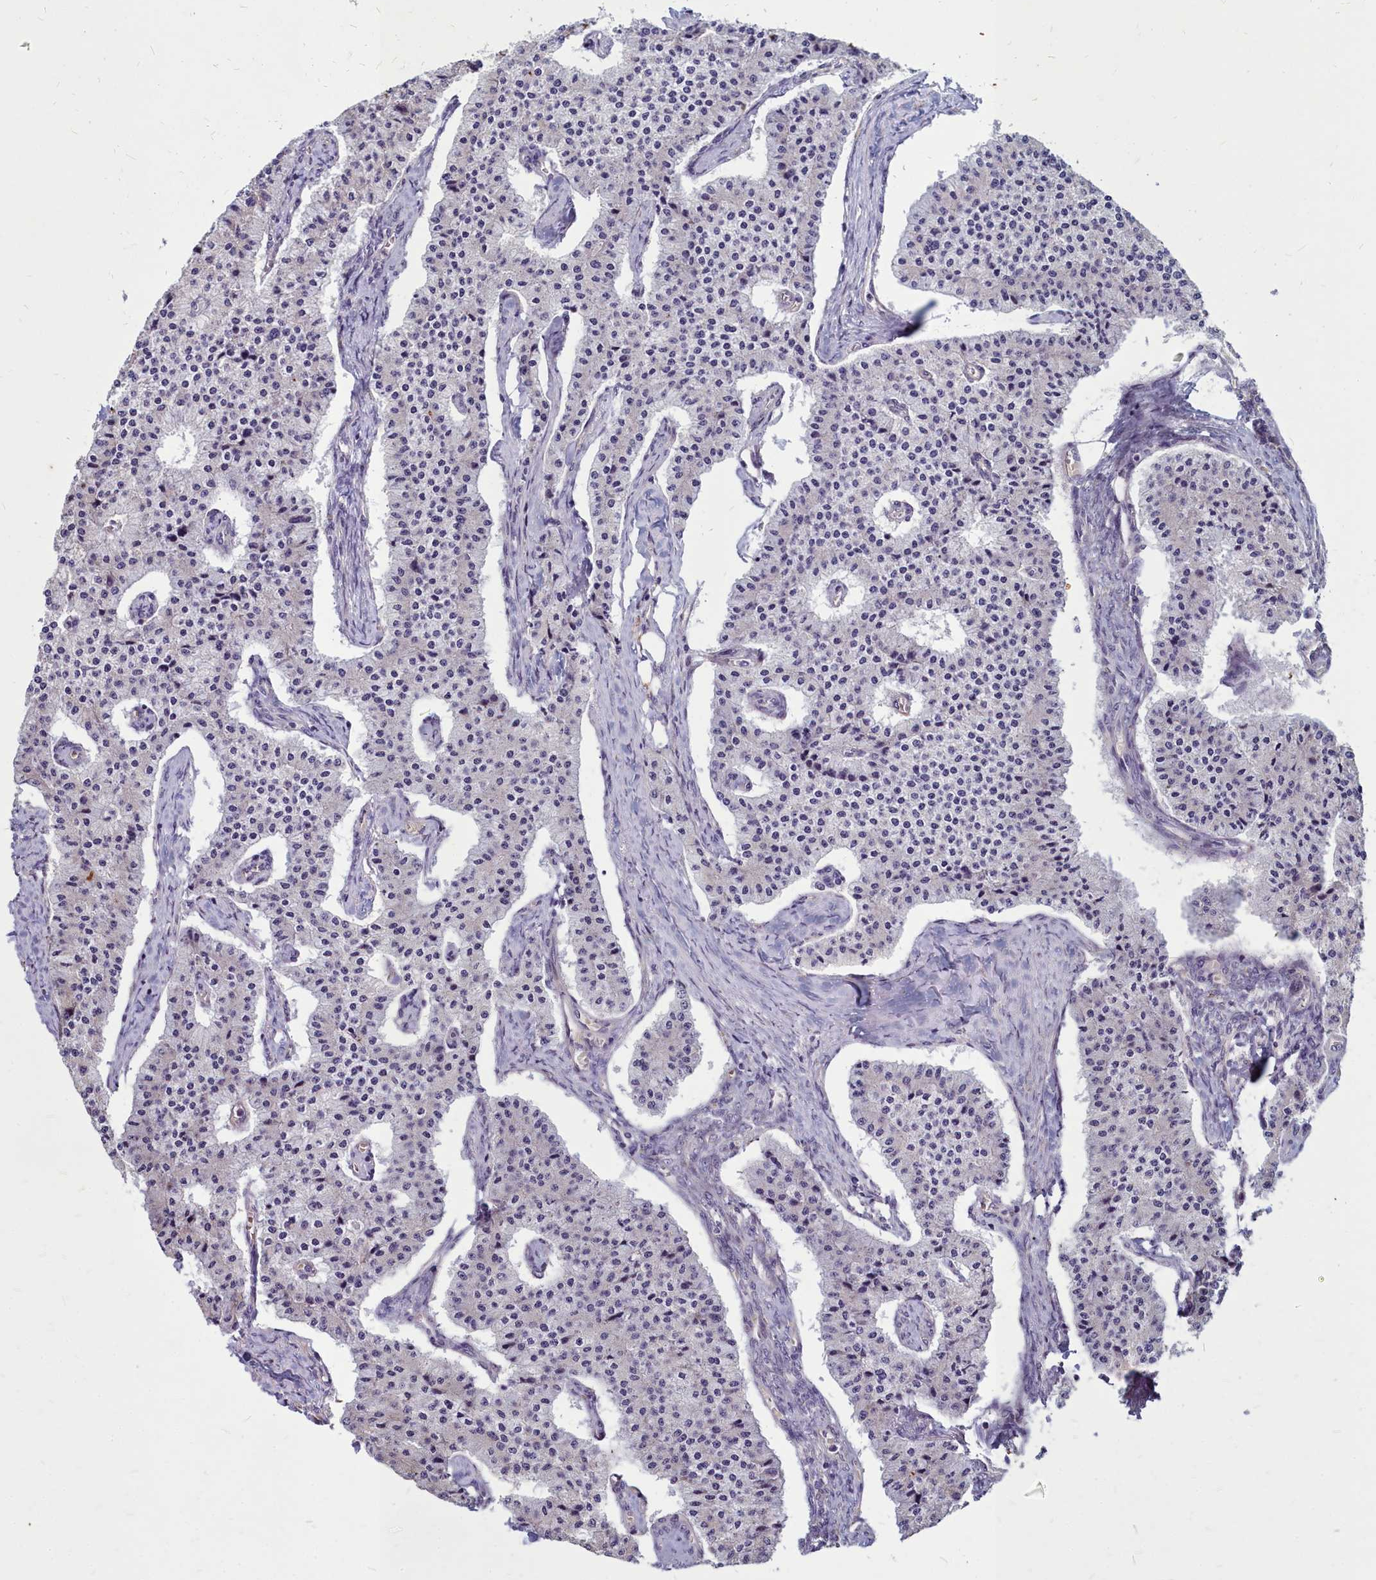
{"staining": {"intensity": "negative", "quantity": "none", "location": "none"}, "tissue": "carcinoid", "cell_type": "Tumor cells", "image_type": "cancer", "snomed": [{"axis": "morphology", "description": "Carcinoid, malignant, NOS"}, {"axis": "topography", "description": "Colon"}], "caption": "Immunohistochemical staining of human carcinoid shows no significant staining in tumor cells. Brightfield microscopy of immunohistochemistry stained with DAB (brown) and hematoxylin (blue), captured at high magnification.", "gene": "SMPD4", "patient": {"sex": "female", "age": 52}}